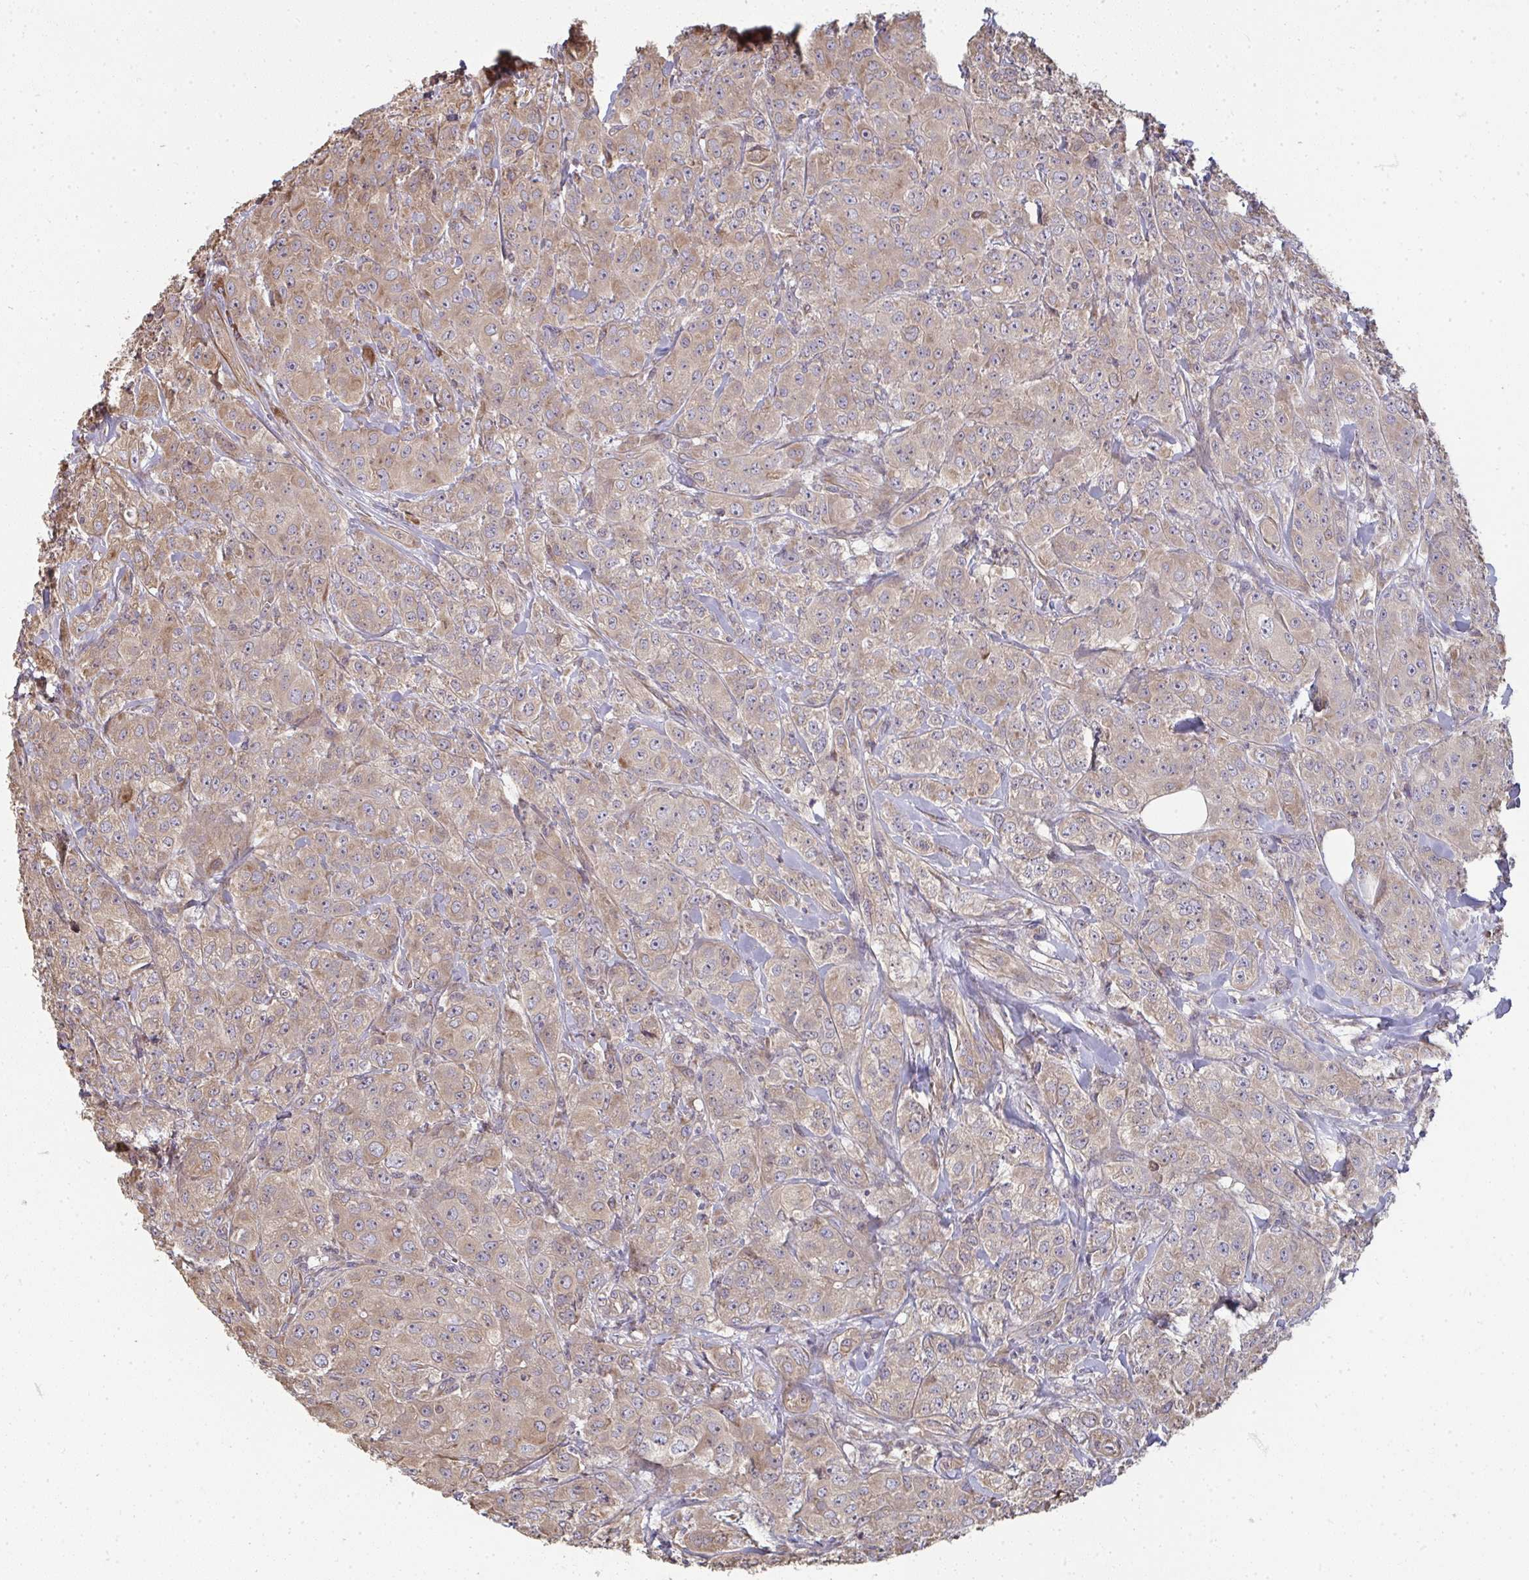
{"staining": {"intensity": "moderate", "quantity": ">75%", "location": "cytoplasmic/membranous"}, "tissue": "breast cancer", "cell_type": "Tumor cells", "image_type": "cancer", "snomed": [{"axis": "morphology", "description": "Normal tissue, NOS"}, {"axis": "morphology", "description": "Duct carcinoma"}, {"axis": "topography", "description": "Breast"}], "caption": "Immunohistochemistry of intraductal carcinoma (breast) demonstrates medium levels of moderate cytoplasmic/membranous positivity in about >75% of tumor cells. The staining was performed using DAB, with brown indicating positive protein expression. Nuclei are stained blue with hematoxylin.", "gene": "ZFYVE28", "patient": {"sex": "female", "age": 43}}